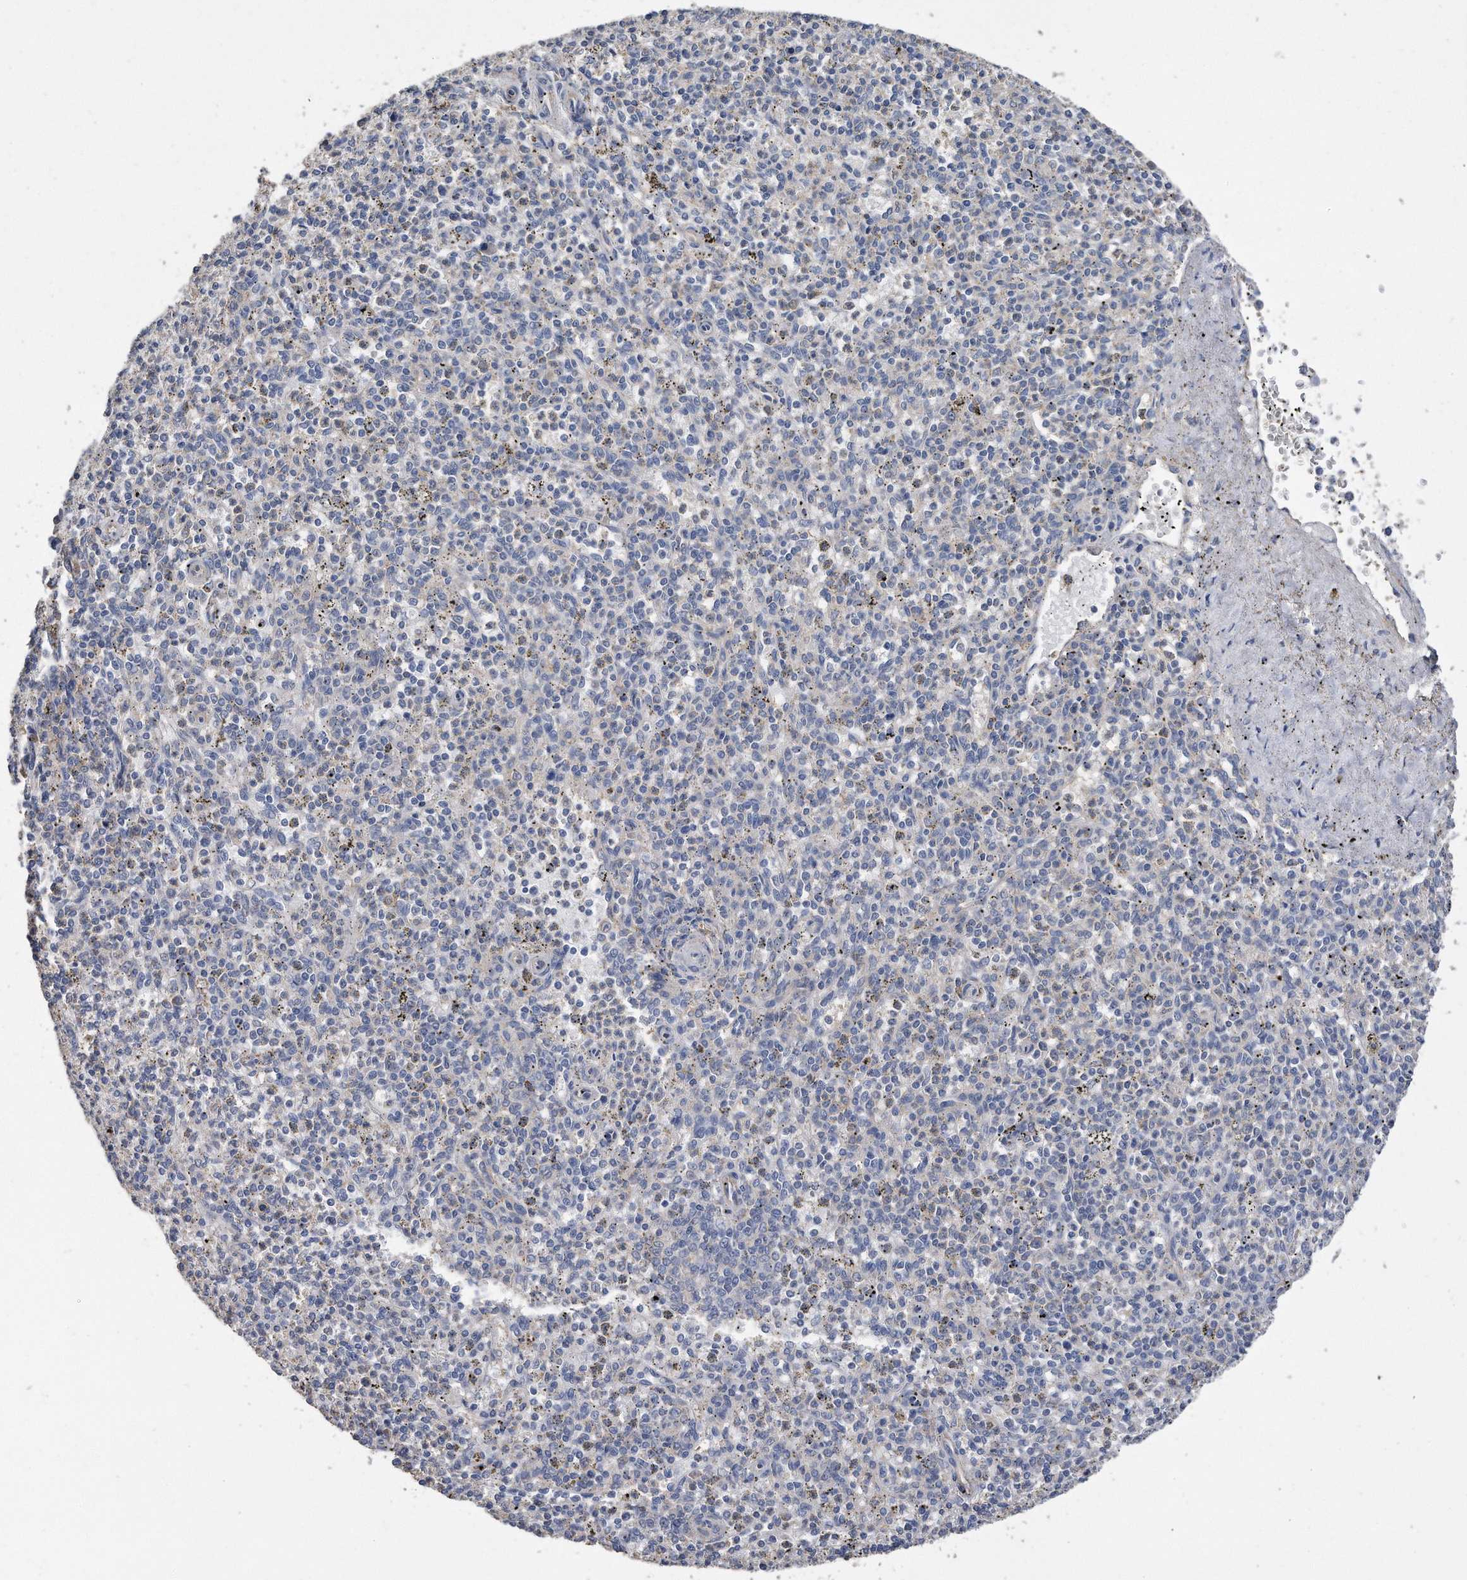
{"staining": {"intensity": "negative", "quantity": "none", "location": "none"}, "tissue": "spleen", "cell_type": "Cells in red pulp", "image_type": "normal", "snomed": [{"axis": "morphology", "description": "Normal tissue, NOS"}, {"axis": "topography", "description": "Spleen"}], "caption": "There is no significant staining in cells in red pulp of spleen. The staining is performed using DAB (3,3'-diaminobenzidine) brown chromogen with nuclei counter-stained in using hematoxylin.", "gene": "CDCP1", "patient": {"sex": "male", "age": 72}}